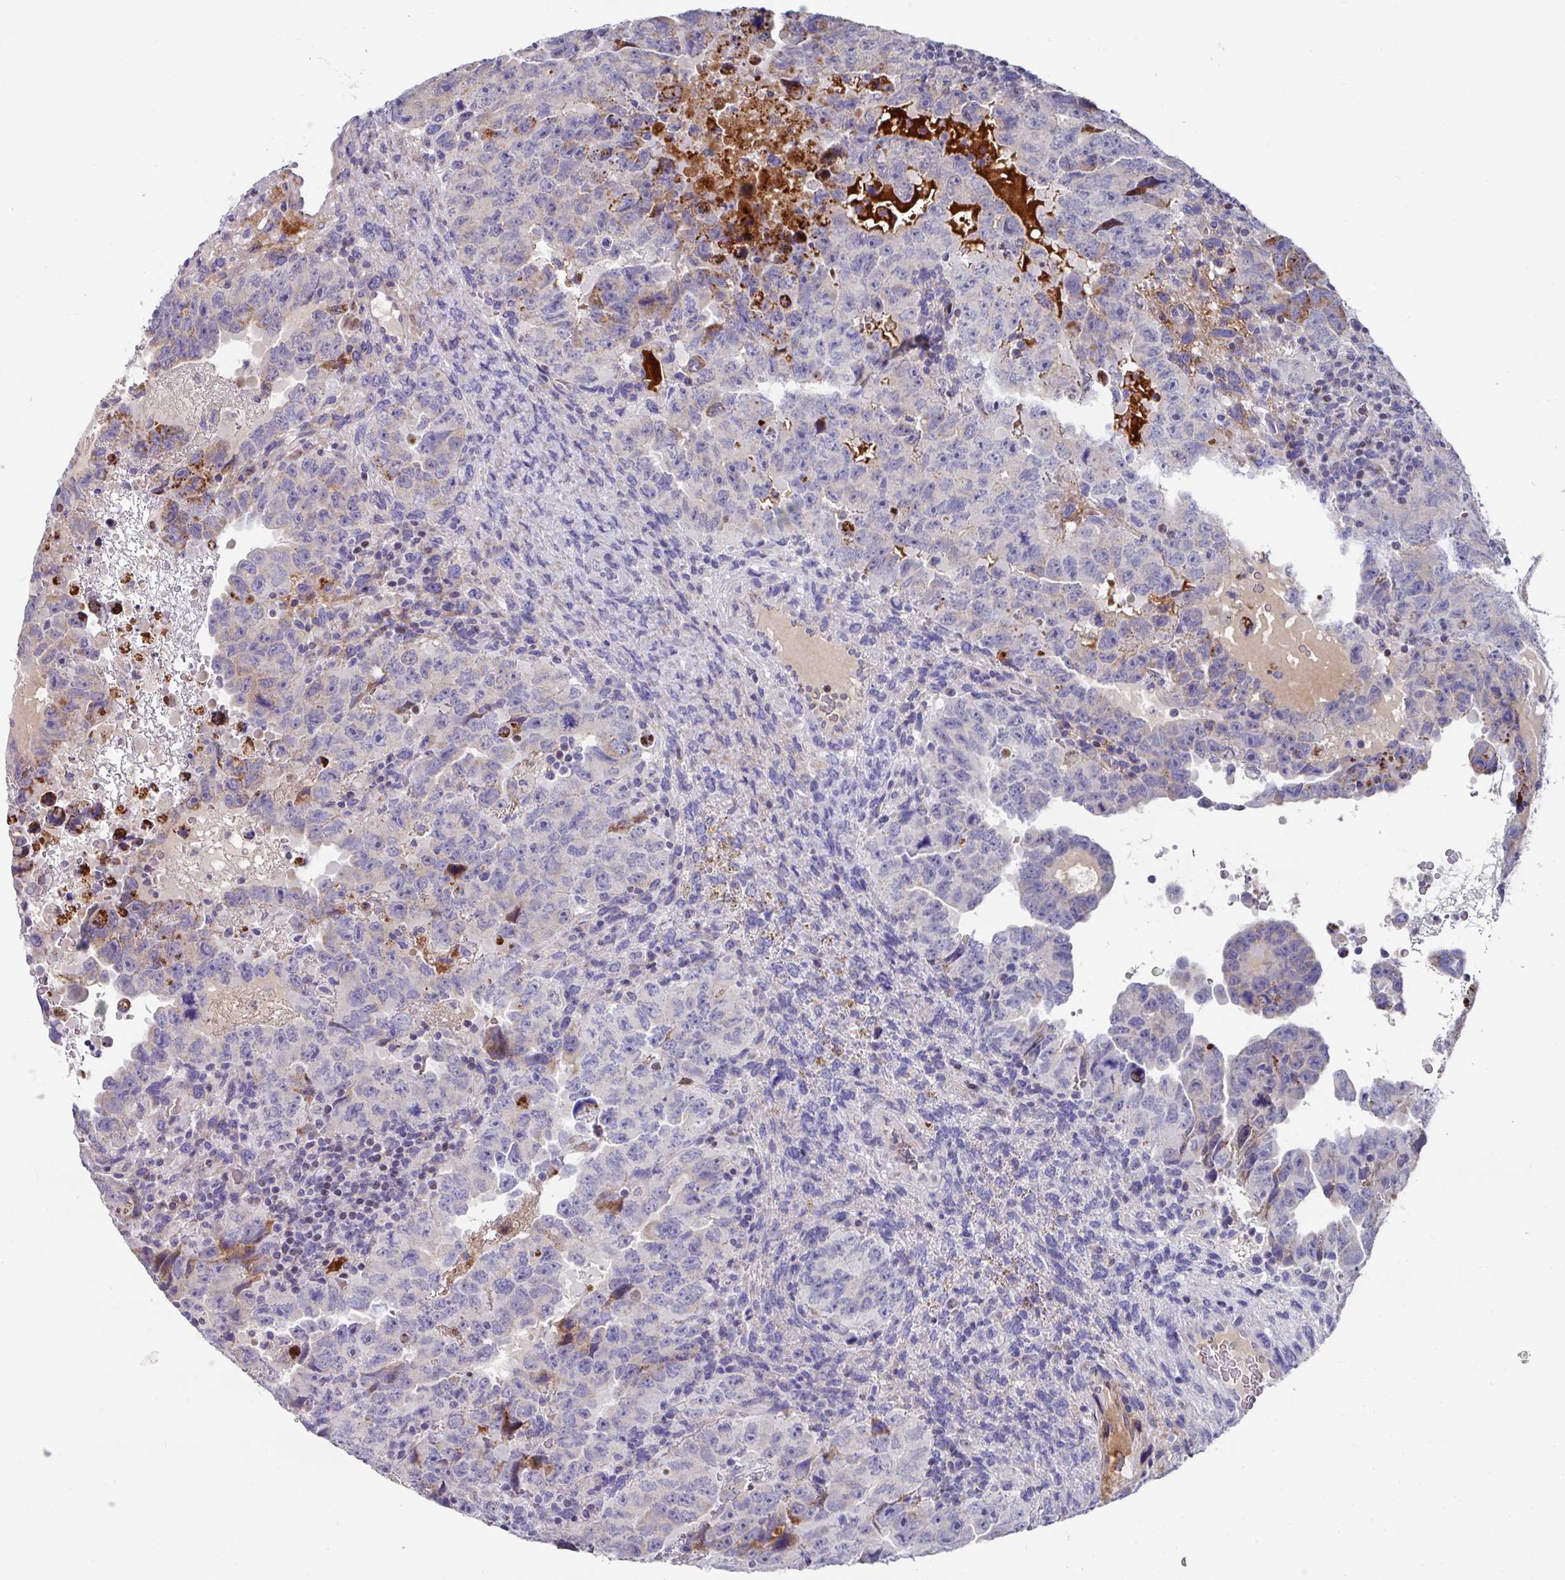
{"staining": {"intensity": "weak", "quantity": "<25%", "location": "cytoplasmic/membranous"}, "tissue": "testis cancer", "cell_type": "Tumor cells", "image_type": "cancer", "snomed": [{"axis": "morphology", "description": "Carcinoma, Embryonal, NOS"}, {"axis": "topography", "description": "Testis"}], "caption": "Human testis cancer stained for a protein using immunohistochemistry exhibits no positivity in tumor cells.", "gene": "CBX7", "patient": {"sex": "male", "age": 24}}